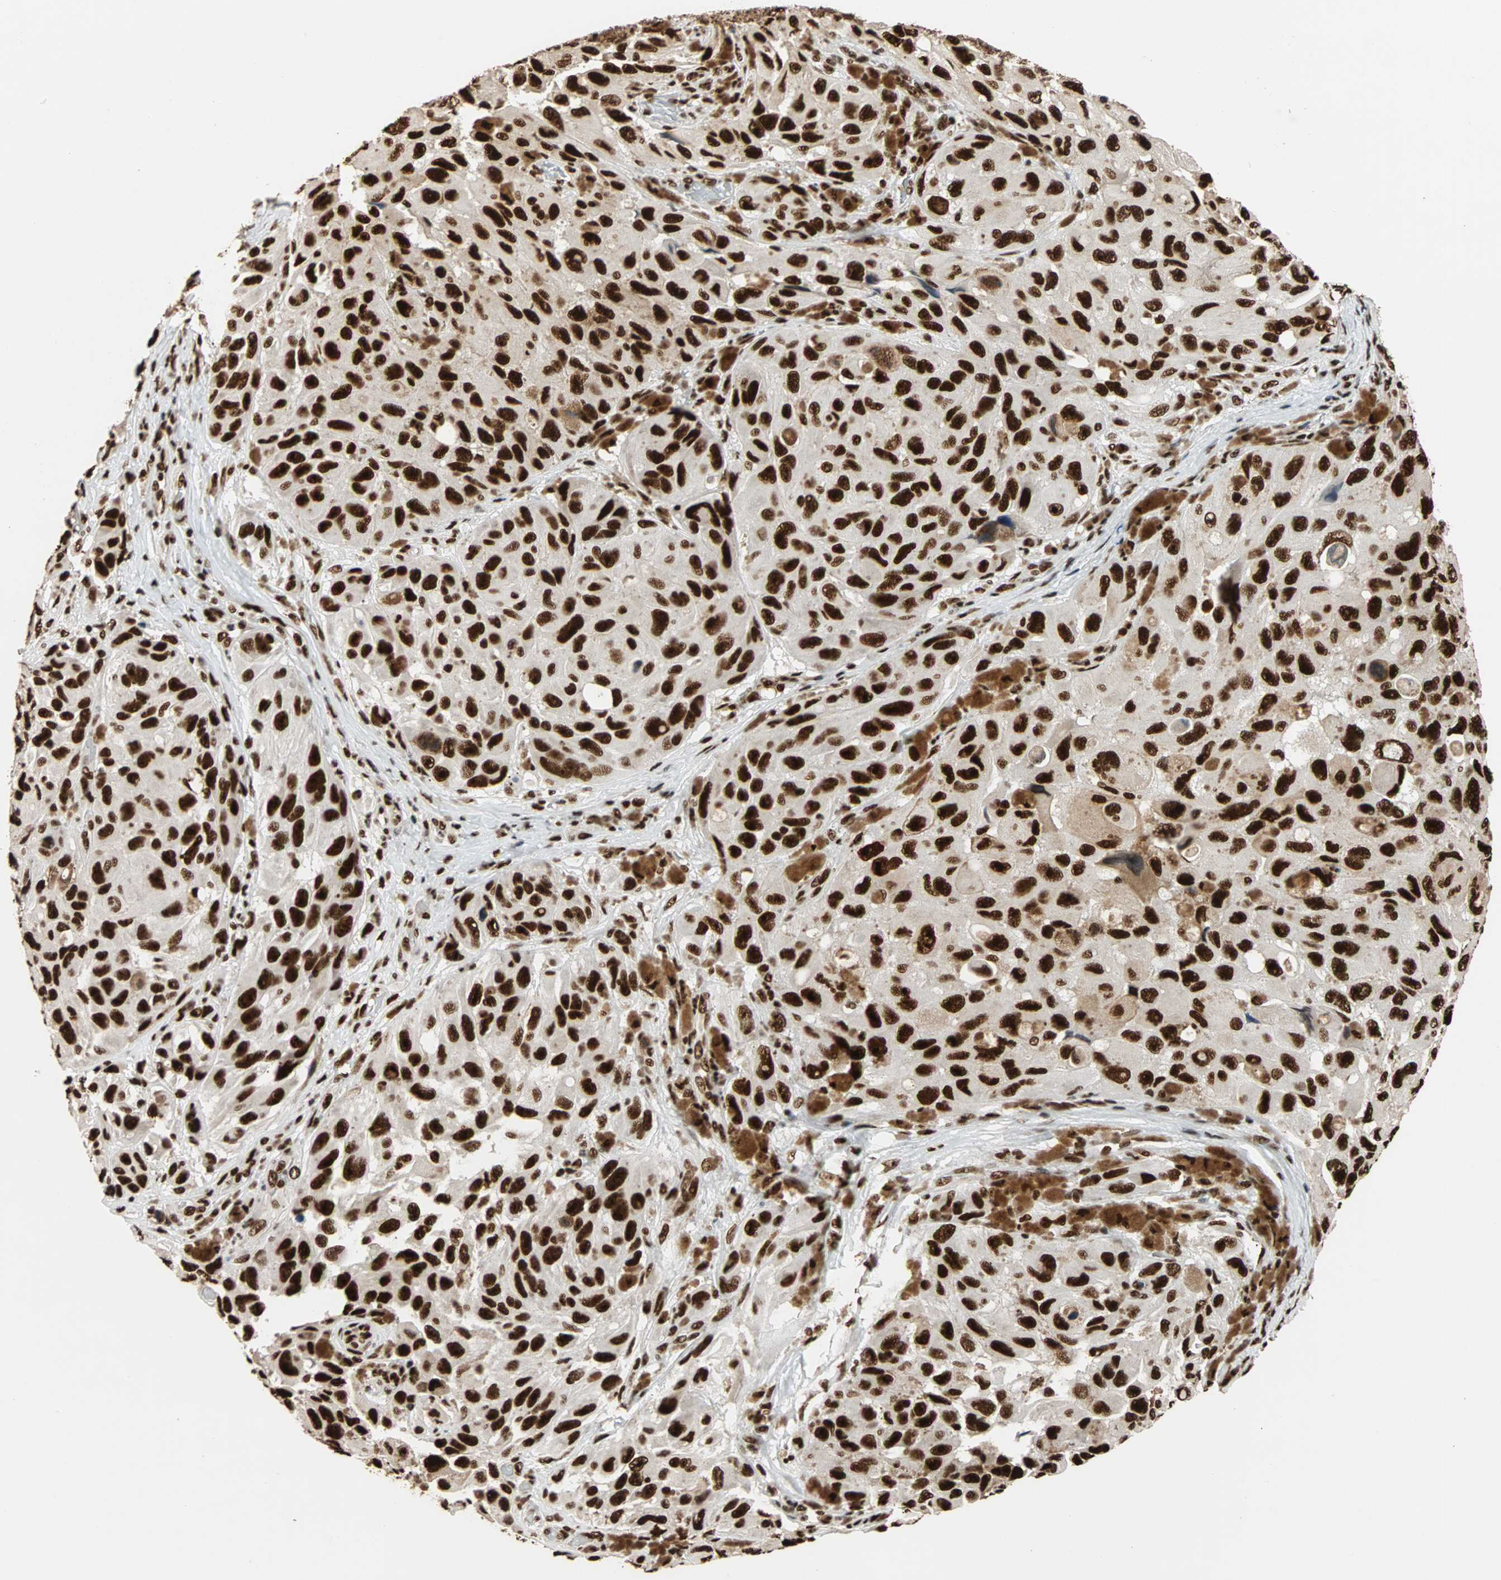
{"staining": {"intensity": "strong", "quantity": ">75%", "location": "nuclear"}, "tissue": "melanoma", "cell_type": "Tumor cells", "image_type": "cancer", "snomed": [{"axis": "morphology", "description": "Malignant melanoma, NOS"}, {"axis": "topography", "description": "Skin"}], "caption": "An image showing strong nuclear staining in about >75% of tumor cells in malignant melanoma, as visualized by brown immunohistochemical staining.", "gene": "ILF2", "patient": {"sex": "female", "age": 73}}